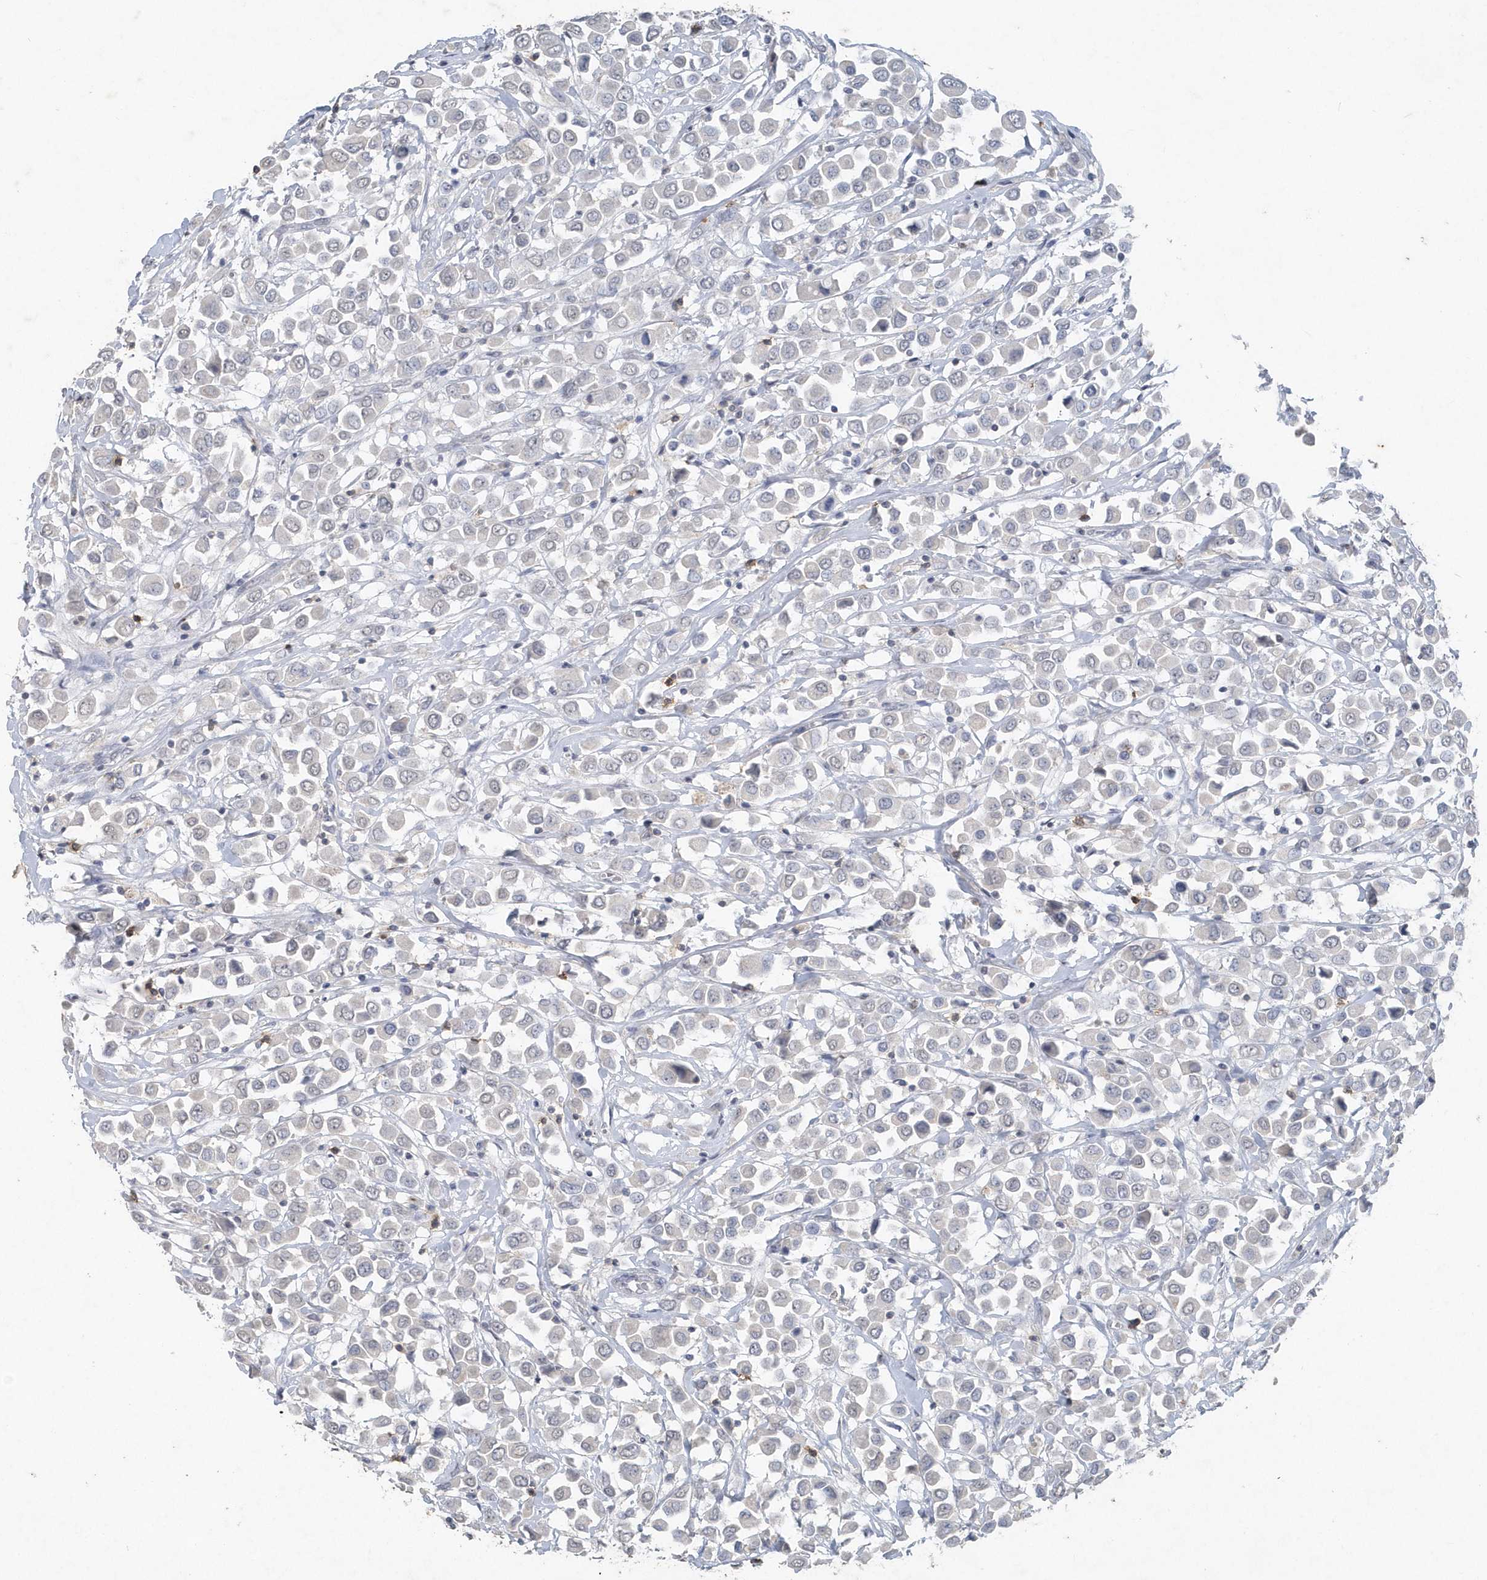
{"staining": {"intensity": "negative", "quantity": "none", "location": "none"}, "tissue": "breast cancer", "cell_type": "Tumor cells", "image_type": "cancer", "snomed": [{"axis": "morphology", "description": "Duct carcinoma"}, {"axis": "topography", "description": "Breast"}], "caption": "This is a micrograph of IHC staining of invasive ductal carcinoma (breast), which shows no expression in tumor cells.", "gene": "PDCD1", "patient": {"sex": "female", "age": 61}}